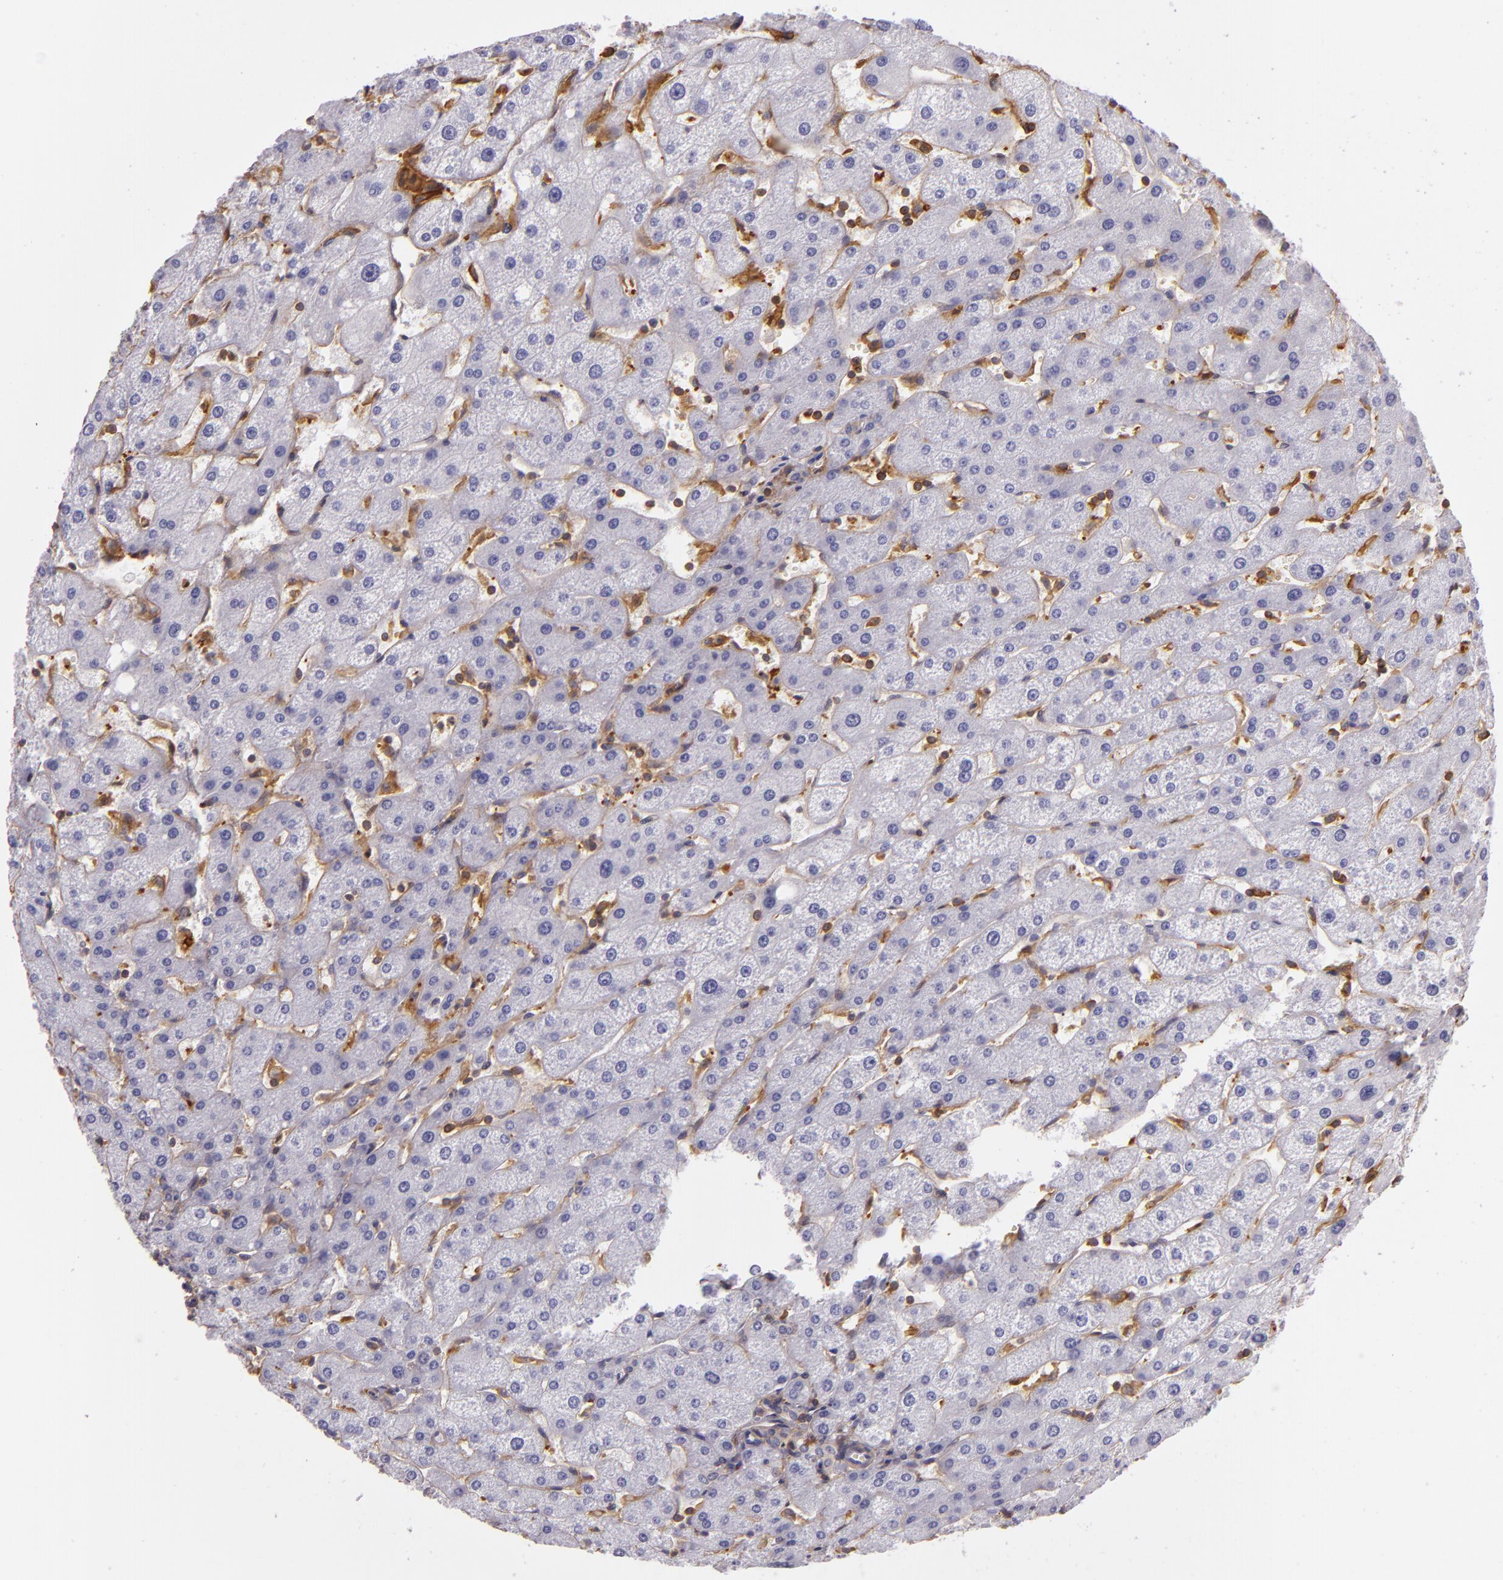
{"staining": {"intensity": "moderate", "quantity": ">75%", "location": "cytoplasmic/membranous"}, "tissue": "liver", "cell_type": "Cholangiocytes", "image_type": "normal", "snomed": [{"axis": "morphology", "description": "Normal tissue, NOS"}, {"axis": "topography", "description": "Liver"}], "caption": "Immunohistochemical staining of normal human liver reveals moderate cytoplasmic/membranous protein staining in about >75% of cholangiocytes. Immunohistochemistry stains the protein in brown and the nuclei are stained blue.", "gene": "TLN1", "patient": {"sex": "male", "age": 67}}